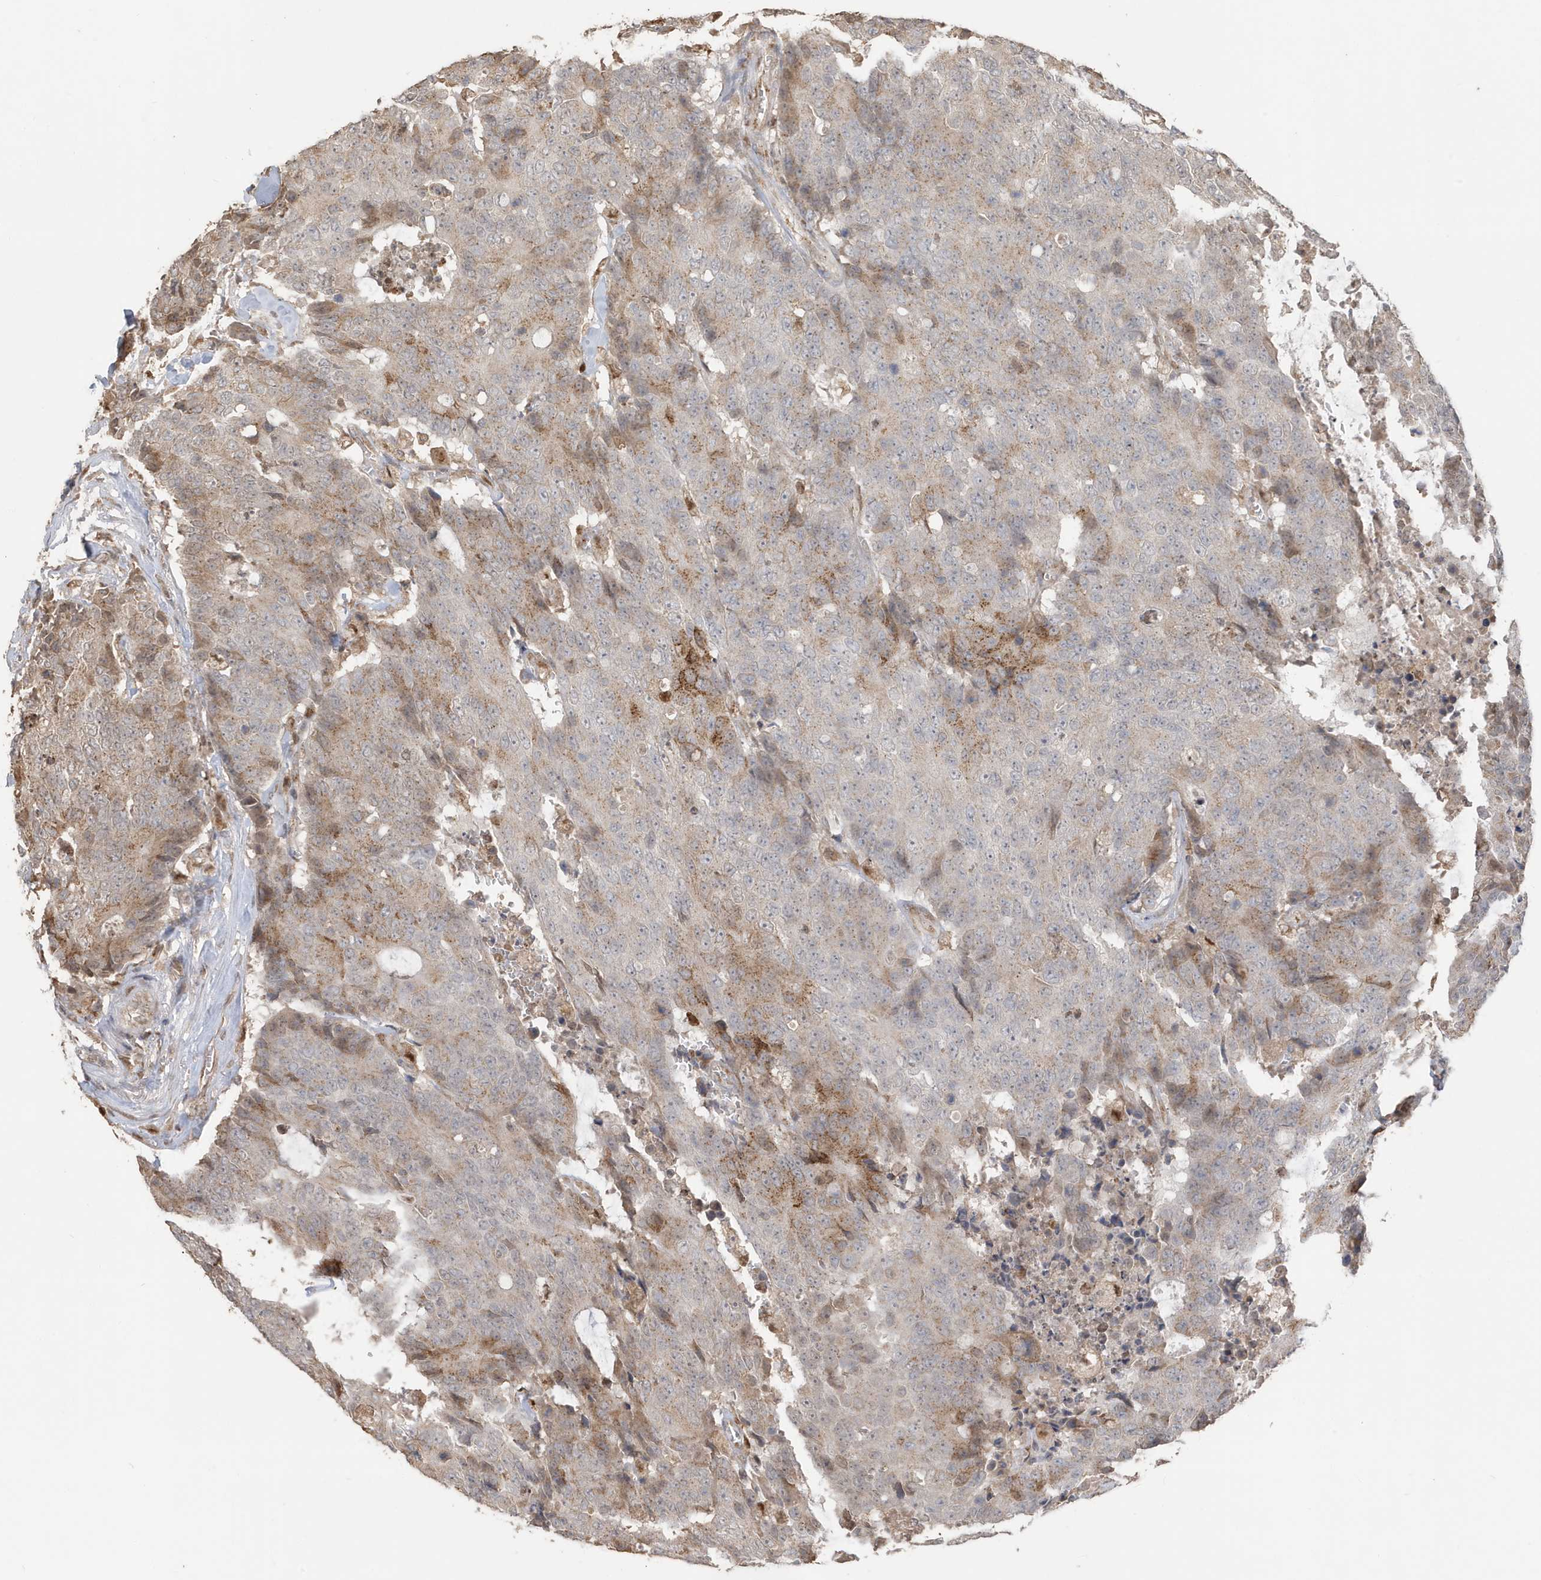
{"staining": {"intensity": "moderate", "quantity": "<25%", "location": "cytoplasmic/membranous"}, "tissue": "colorectal cancer", "cell_type": "Tumor cells", "image_type": "cancer", "snomed": [{"axis": "morphology", "description": "Adenocarcinoma, NOS"}, {"axis": "topography", "description": "Colon"}], "caption": "Protein staining of colorectal cancer tissue shows moderate cytoplasmic/membranous positivity in approximately <25% of tumor cells.", "gene": "RER1", "patient": {"sex": "female", "age": 86}}